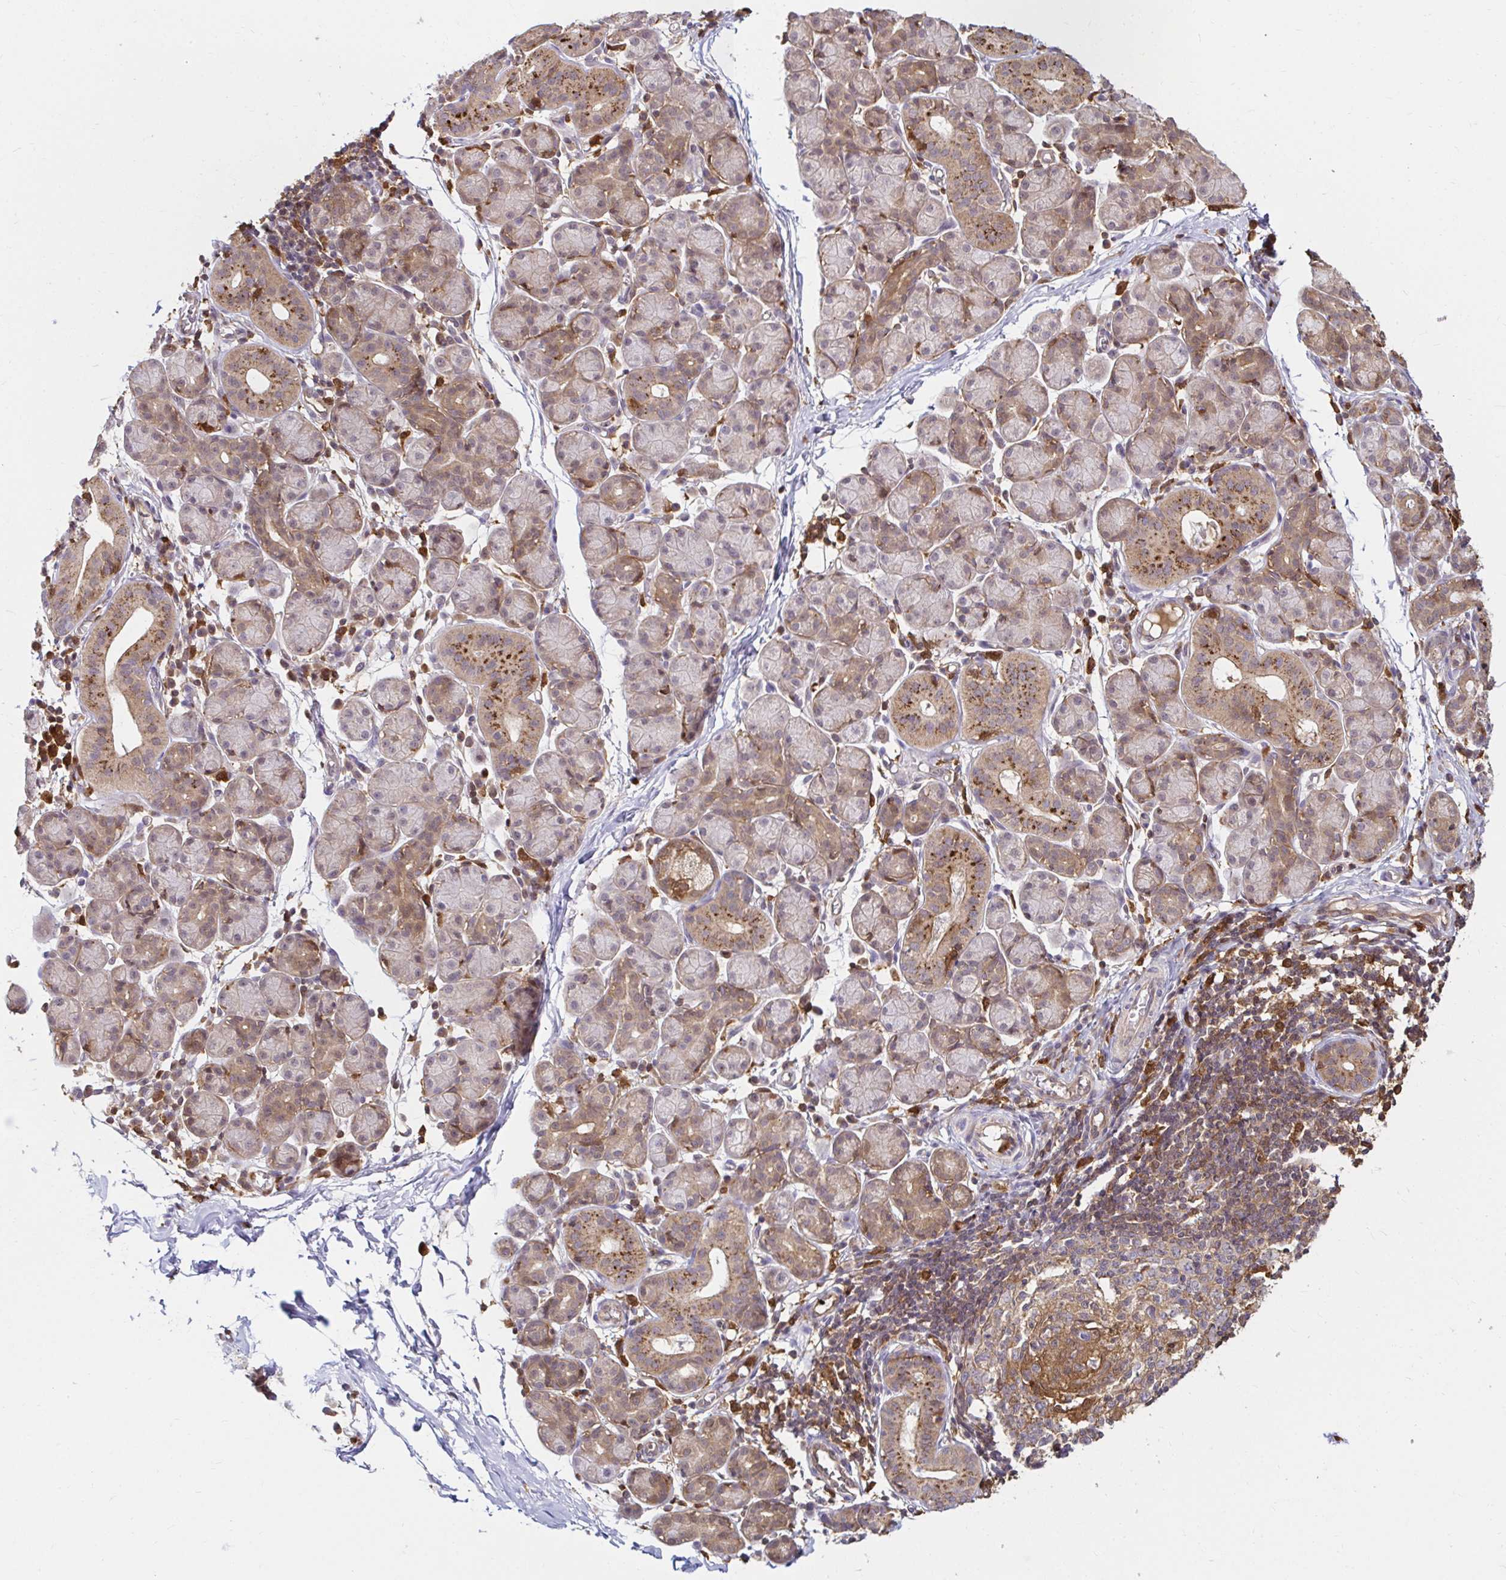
{"staining": {"intensity": "moderate", "quantity": "25%-75%", "location": "cytoplasmic/membranous"}, "tissue": "salivary gland", "cell_type": "Glandular cells", "image_type": "normal", "snomed": [{"axis": "morphology", "description": "Normal tissue, NOS"}, {"axis": "morphology", "description": "Inflammation, NOS"}, {"axis": "topography", "description": "Lymph node"}, {"axis": "topography", "description": "Salivary gland"}], "caption": "Immunohistochemical staining of unremarkable salivary gland displays 25%-75% levels of moderate cytoplasmic/membranous protein staining in about 25%-75% of glandular cells. (DAB (3,3'-diaminobenzidine) IHC, brown staining for protein, blue staining for nuclei).", "gene": "PYCARD", "patient": {"sex": "male", "age": 3}}